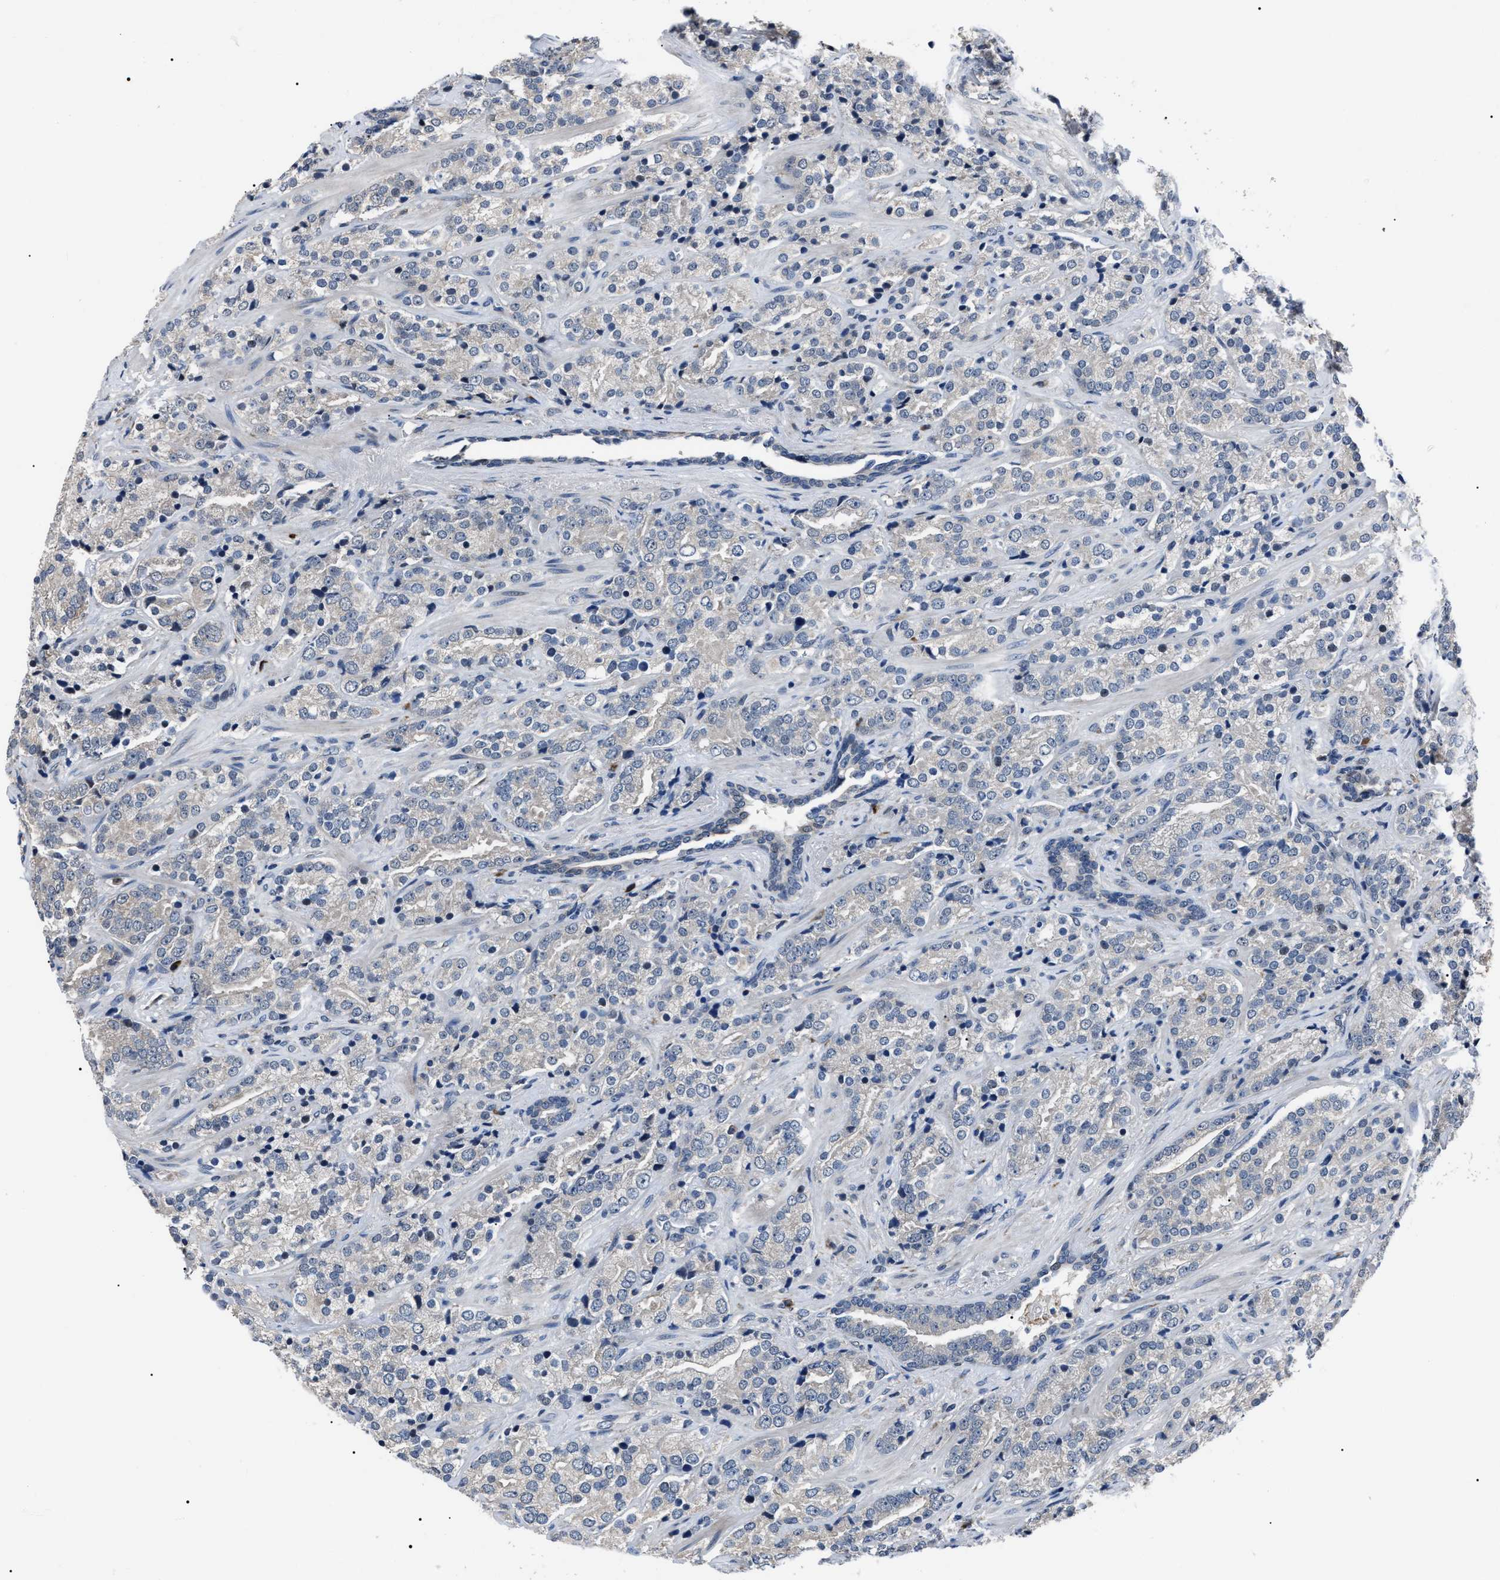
{"staining": {"intensity": "weak", "quantity": "<25%", "location": "cytoplasmic/membranous"}, "tissue": "prostate cancer", "cell_type": "Tumor cells", "image_type": "cancer", "snomed": [{"axis": "morphology", "description": "Adenocarcinoma, High grade"}, {"axis": "topography", "description": "Prostate"}], "caption": "Photomicrograph shows no protein expression in tumor cells of high-grade adenocarcinoma (prostate) tissue.", "gene": "LRRC14", "patient": {"sex": "male", "age": 71}}